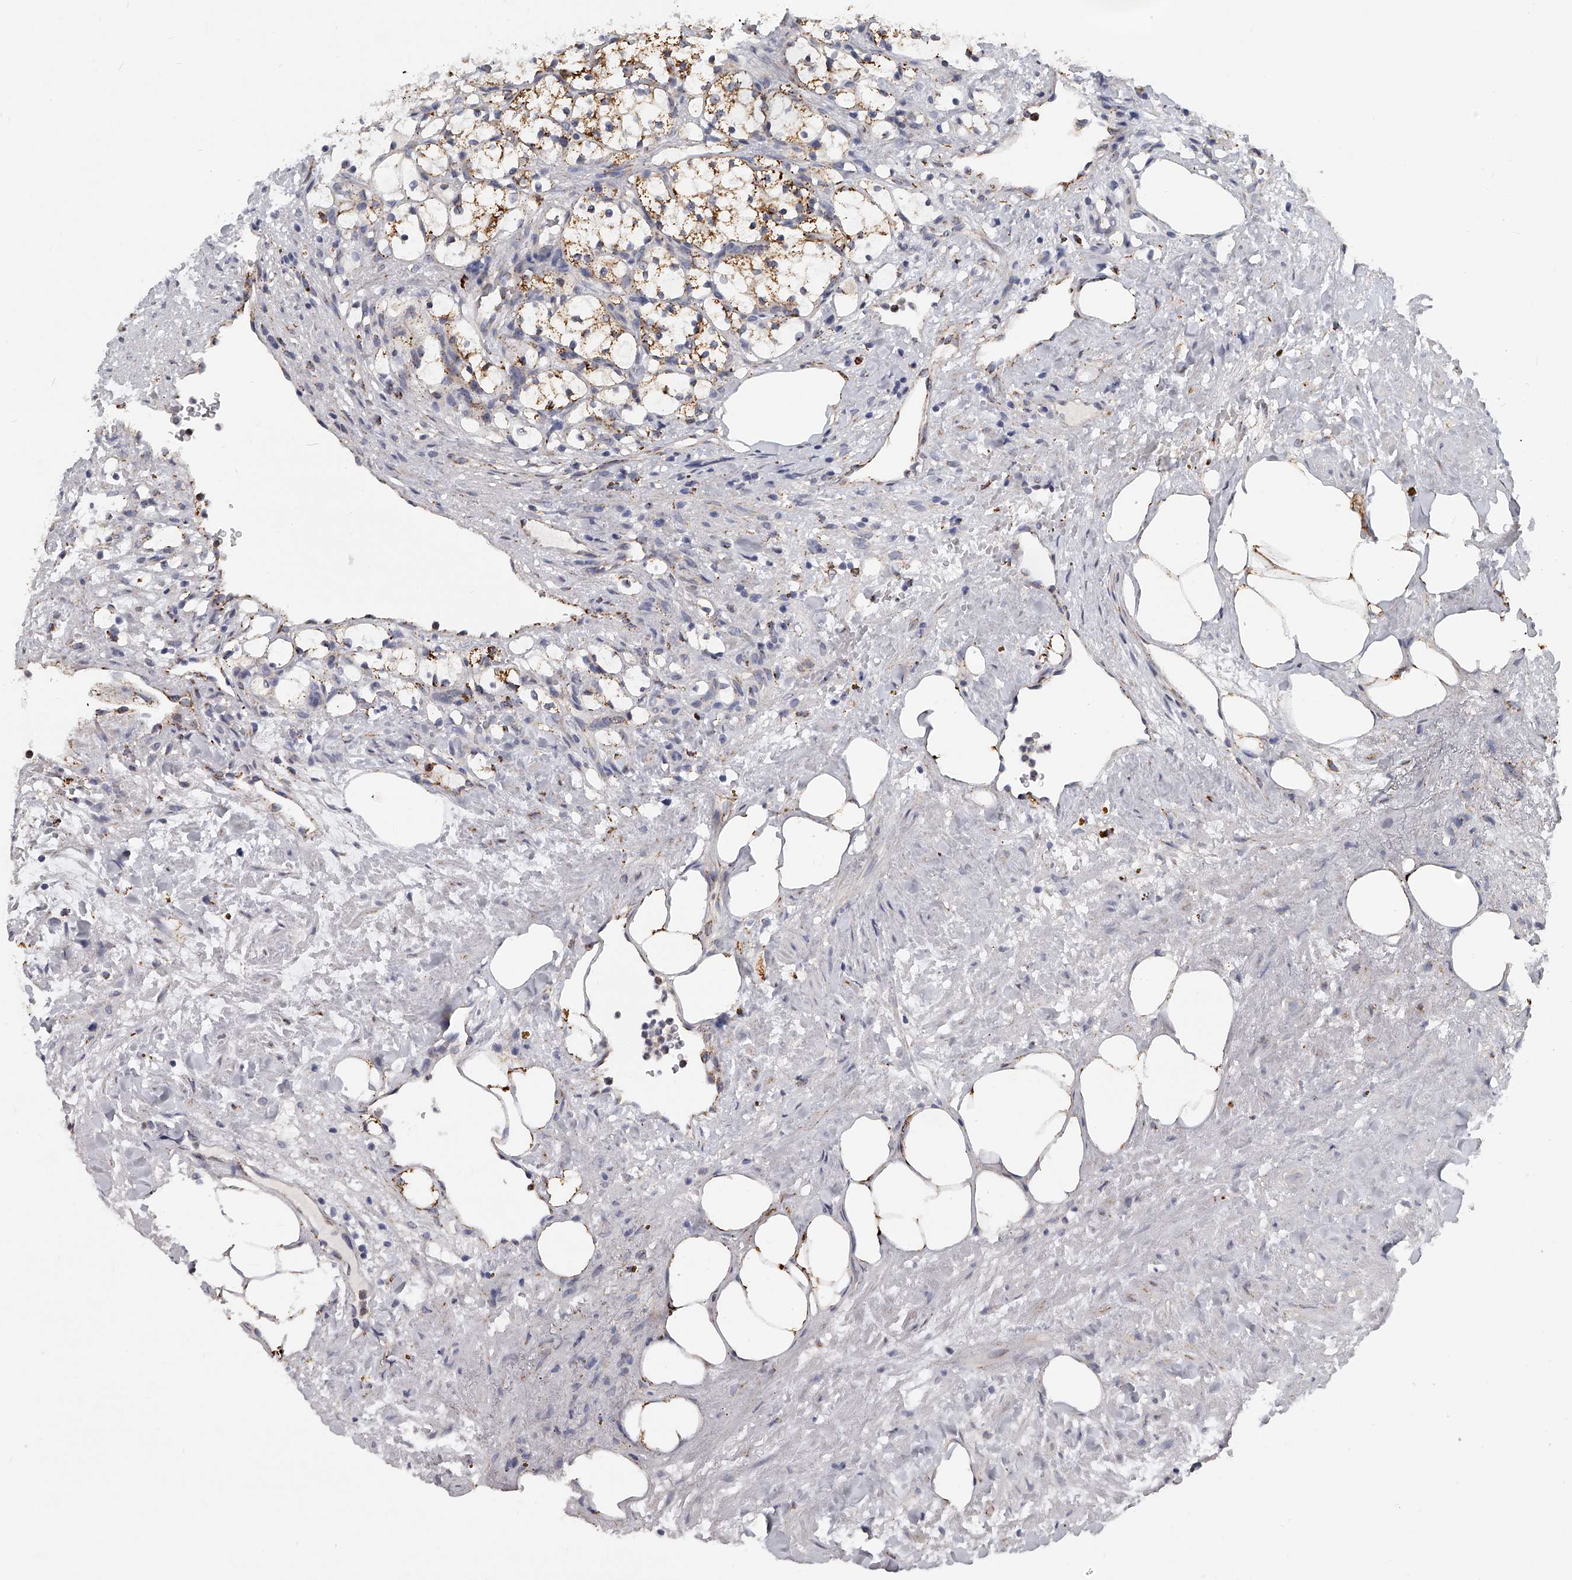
{"staining": {"intensity": "moderate", "quantity": "25%-75%", "location": "cytoplasmic/membranous"}, "tissue": "renal cancer", "cell_type": "Tumor cells", "image_type": "cancer", "snomed": [{"axis": "morphology", "description": "Adenocarcinoma, NOS"}, {"axis": "topography", "description": "Kidney"}], "caption": "Adenocarcinoma (renal) stained with DAB (3,3'-diaminobenzidine) immunohistochemistry exhibits medium levels of moderate cytoplasmic/membranous expression in approximately 25%-75% of tumor cells.", "gene": "KLHL7", "patient": {"sex": "female", "age": 69}}